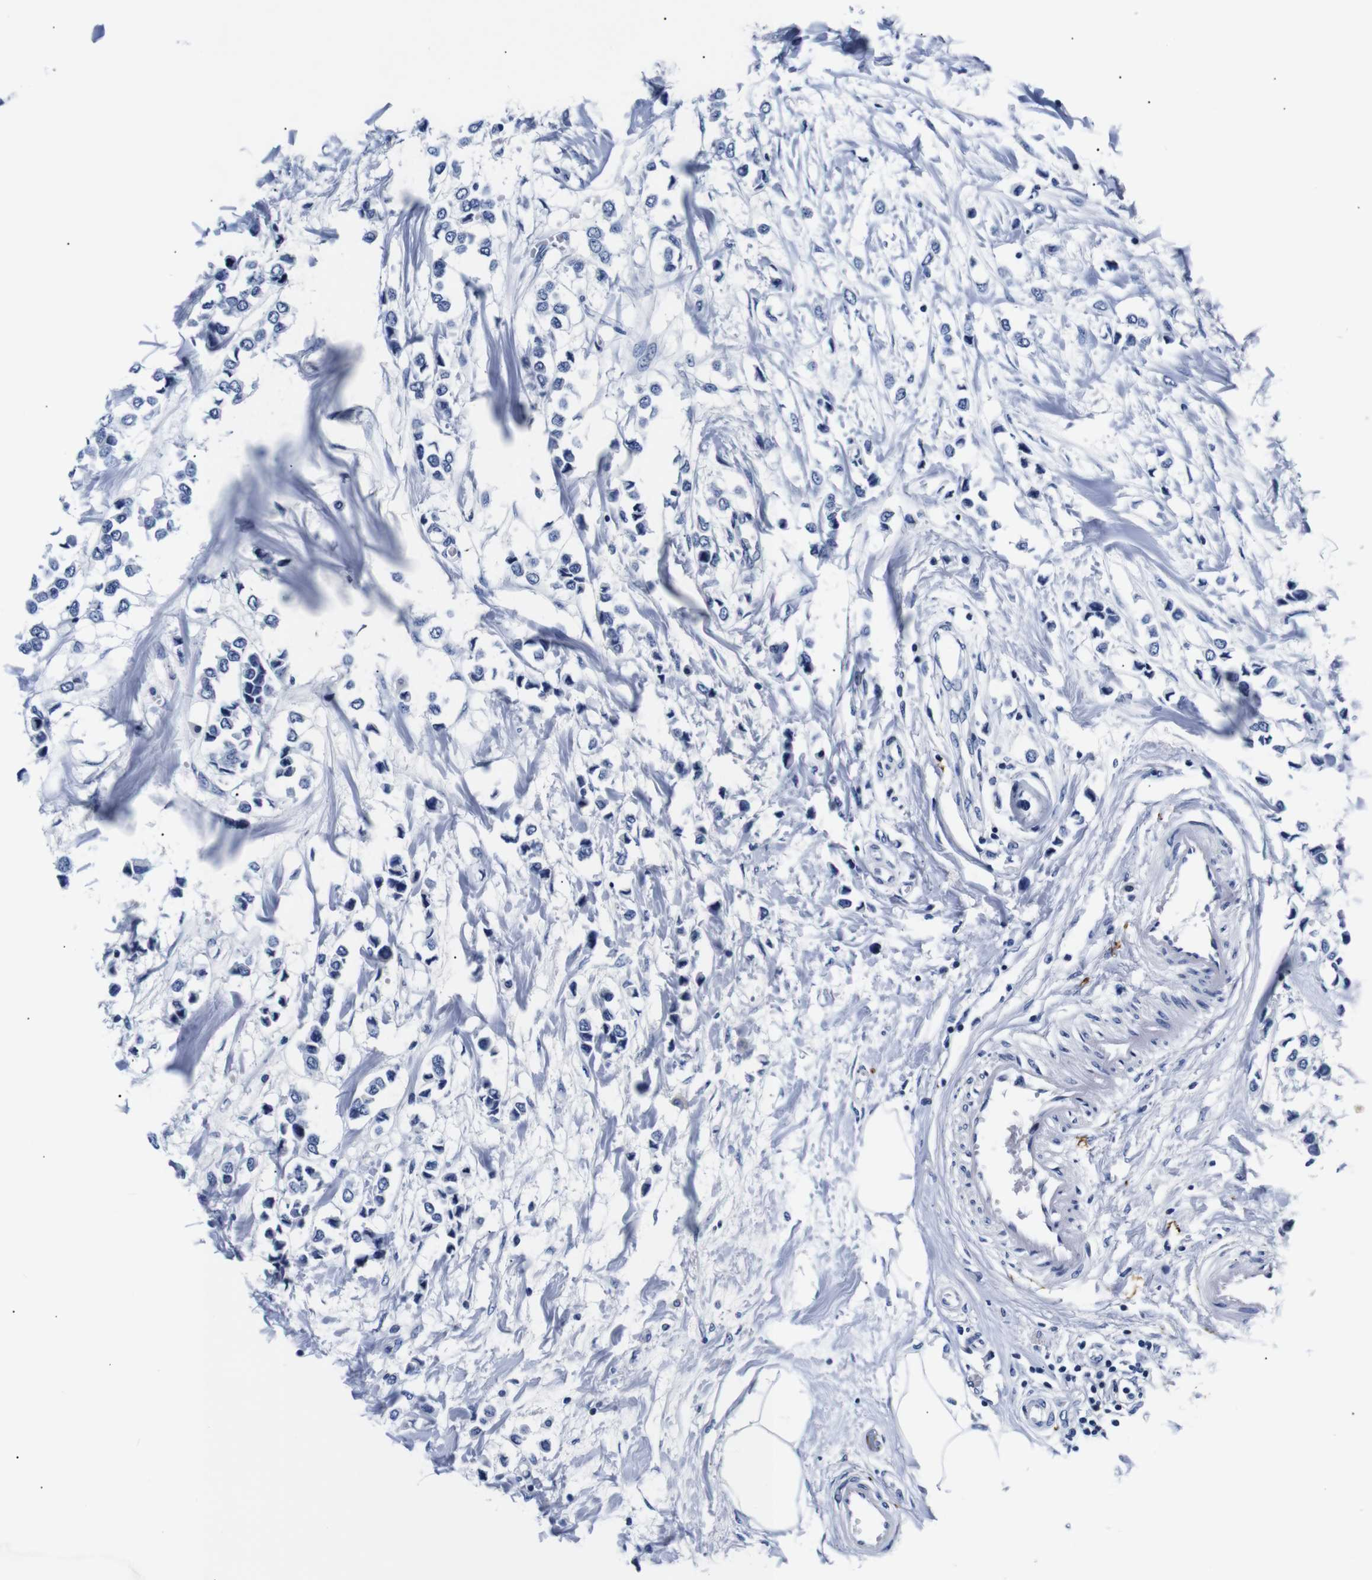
{"staining": {"intensity": "negative", "quantity": "none", "location": "none"}, "tissue": "breast cancer", "cell_type": "Tumor cells", "image_type": "cancer", "snomed": [{"axis": "morphology", "description": "Lobular carcinoma"}, {"axis": "topography", "description": "Breast"}], "caption": "Breast cancer (lobular carcinoma) was stained to show a protein in brown. There is no significant positivity in tumor cells.", "gene": "GAP43", "patient": {"sex": "female", "age": 51}}